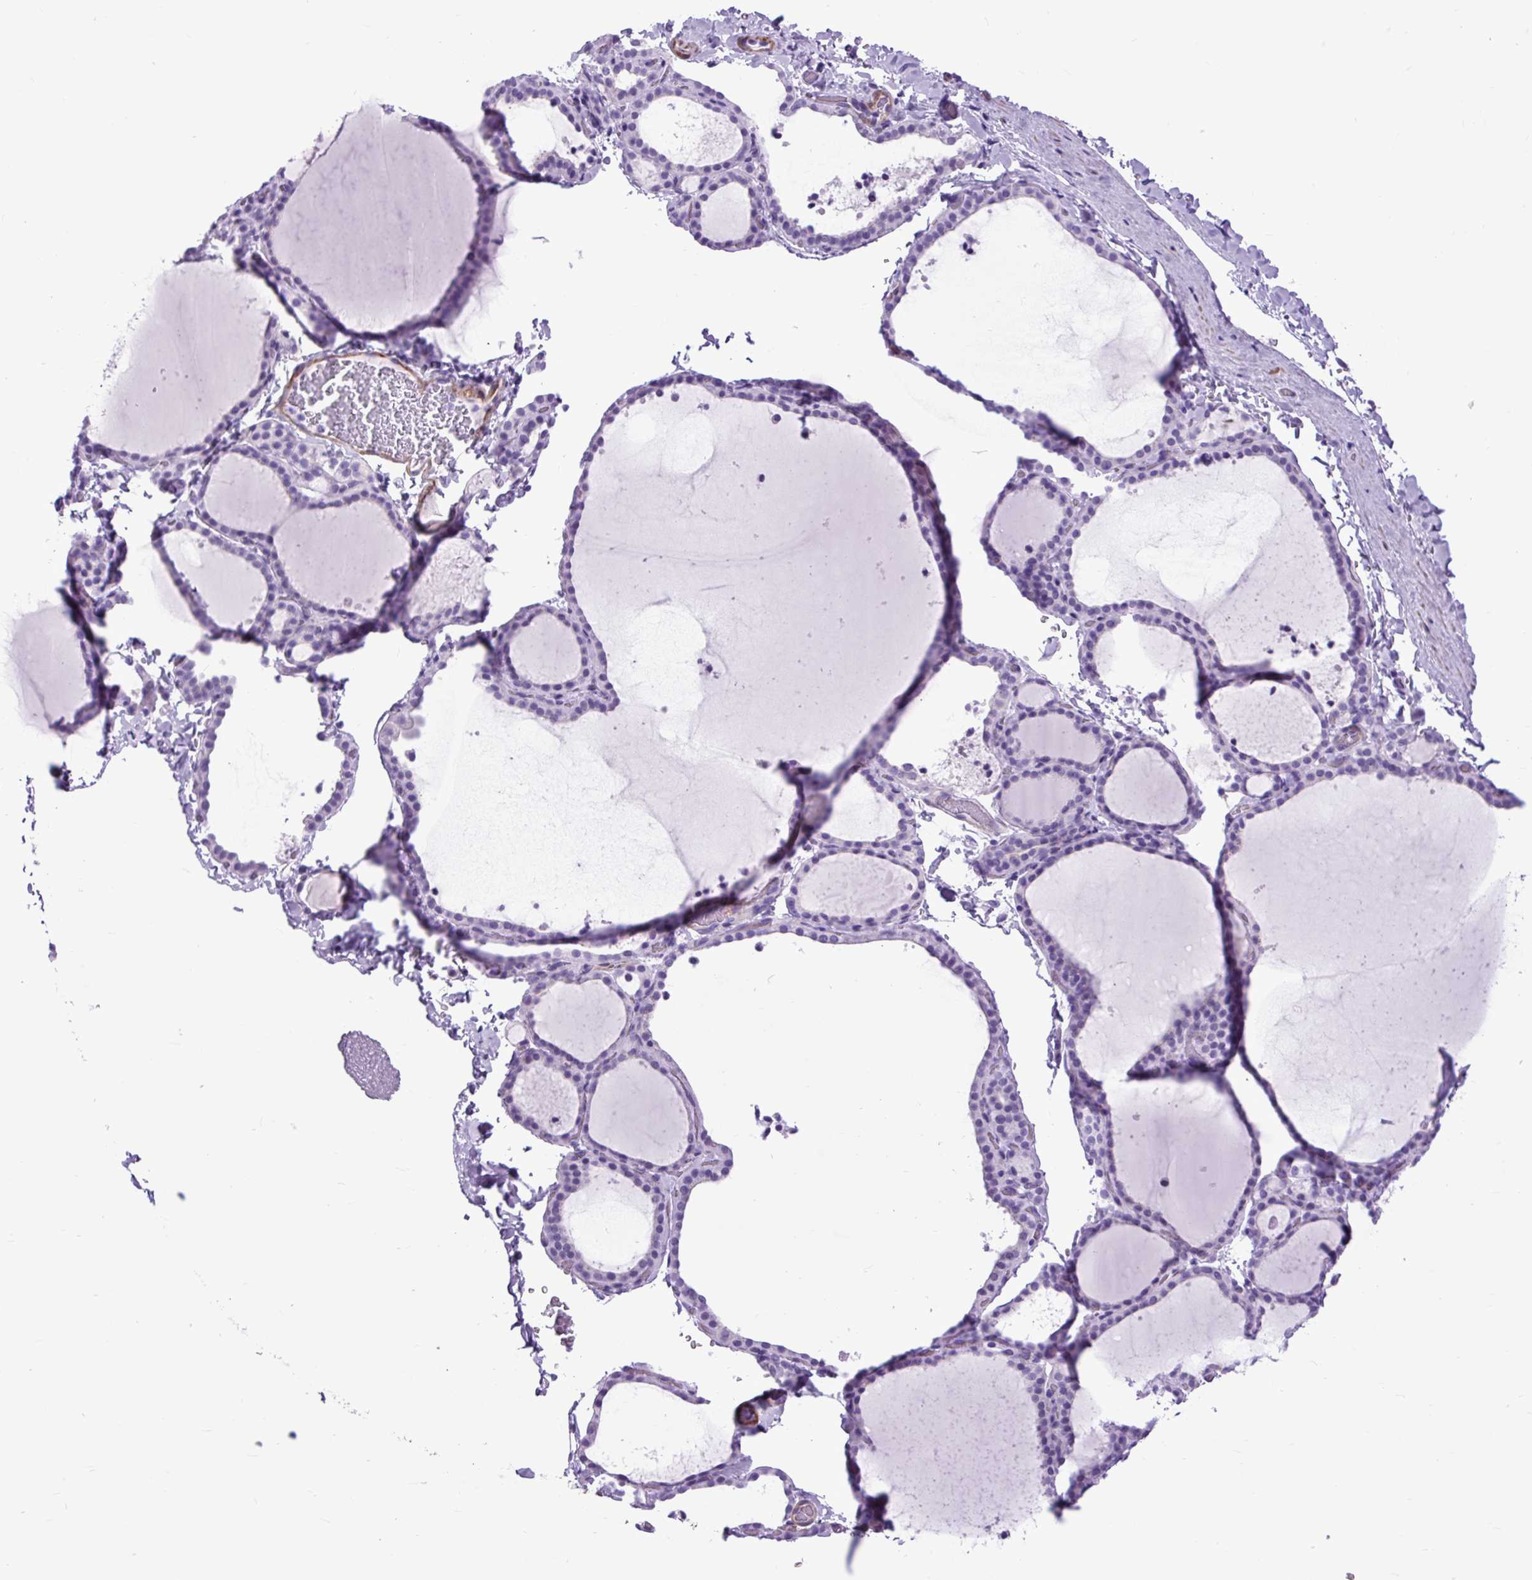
{"staining": {"intensity": "negative", "quantity": "none", "location": "none"}, "tissue": "thyroid gland", "cell_type": "Glandular cells", "image_type": "normal", "snomed": [{"axis": "morphology", "description": "Normal tissue, NOS"}, {"axis": "topography", "description": "Thyroid gland"}], "caption": "This micrograph is of unremarkable thyroid gland stained with IHC to label a protein in brown with the nuclei are counter-stained blue. There is no staining in glandular cells. (DAB (3,3'-diaminobenzidine) immunohistochemistry visualized using brightfield microscopy, high magnification).", "gene": "DPP6", "patient": {"sex": "female", "age": 22}}